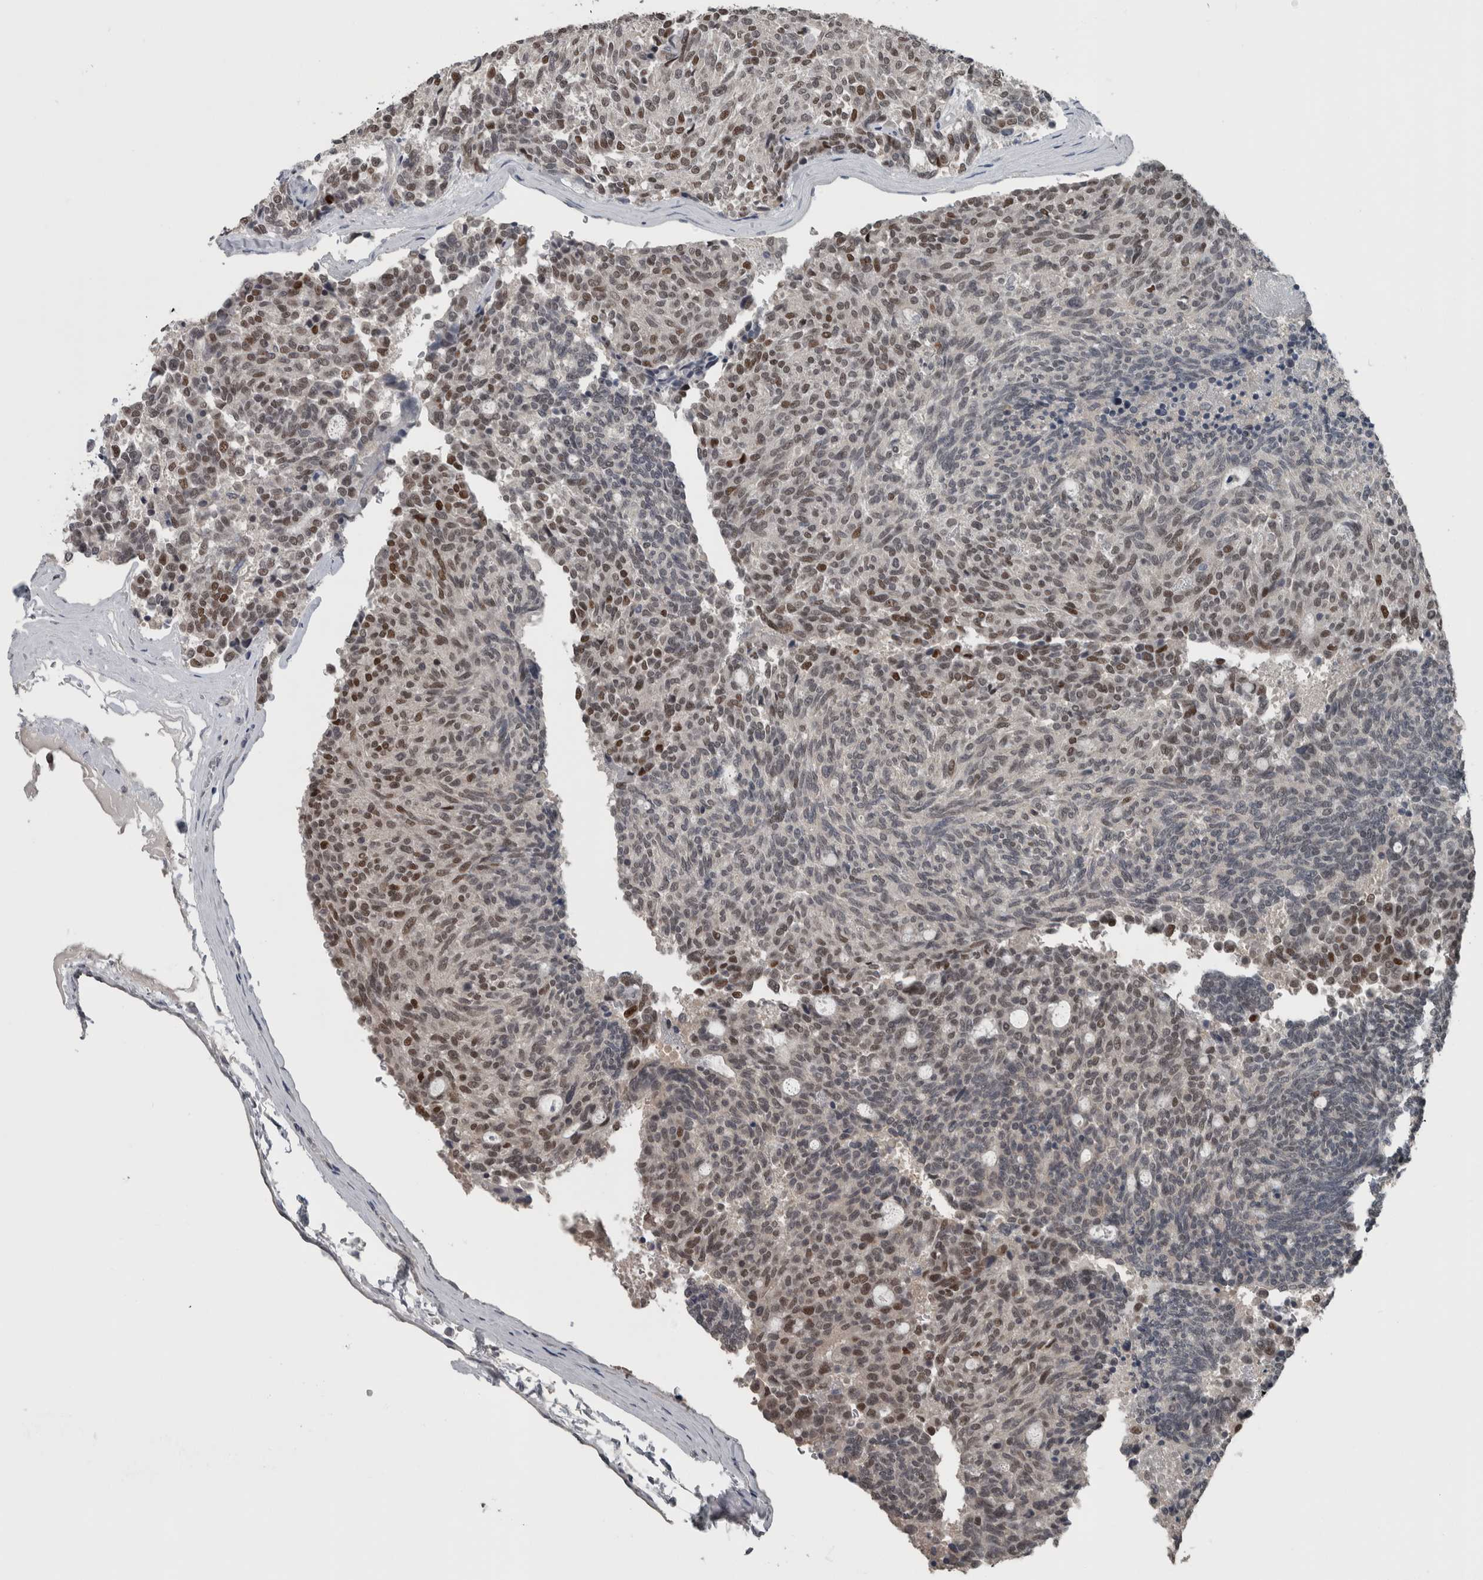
{"staining": {"intensity": "moderate", "quantity": "25%-75%", "location": "nuclear"}, "tissue": "carcinoid", "cell_type": "Tumor cells", "image_type": "cancer", "snomed": [{"axis": "morphology", "description": "Carcinoid, malignant, NOS"}, {"axis": "topography", "description": "Pancreas"}], "caption": "An IHC micrograph of neoplastic tissue is shown. Protein staining in brown labels moderate nuclear positivity in carcinoid (malignant) within tumor cells.", "gene": "ZBTB21", "patient": {"sex": "female", "age": 54}}